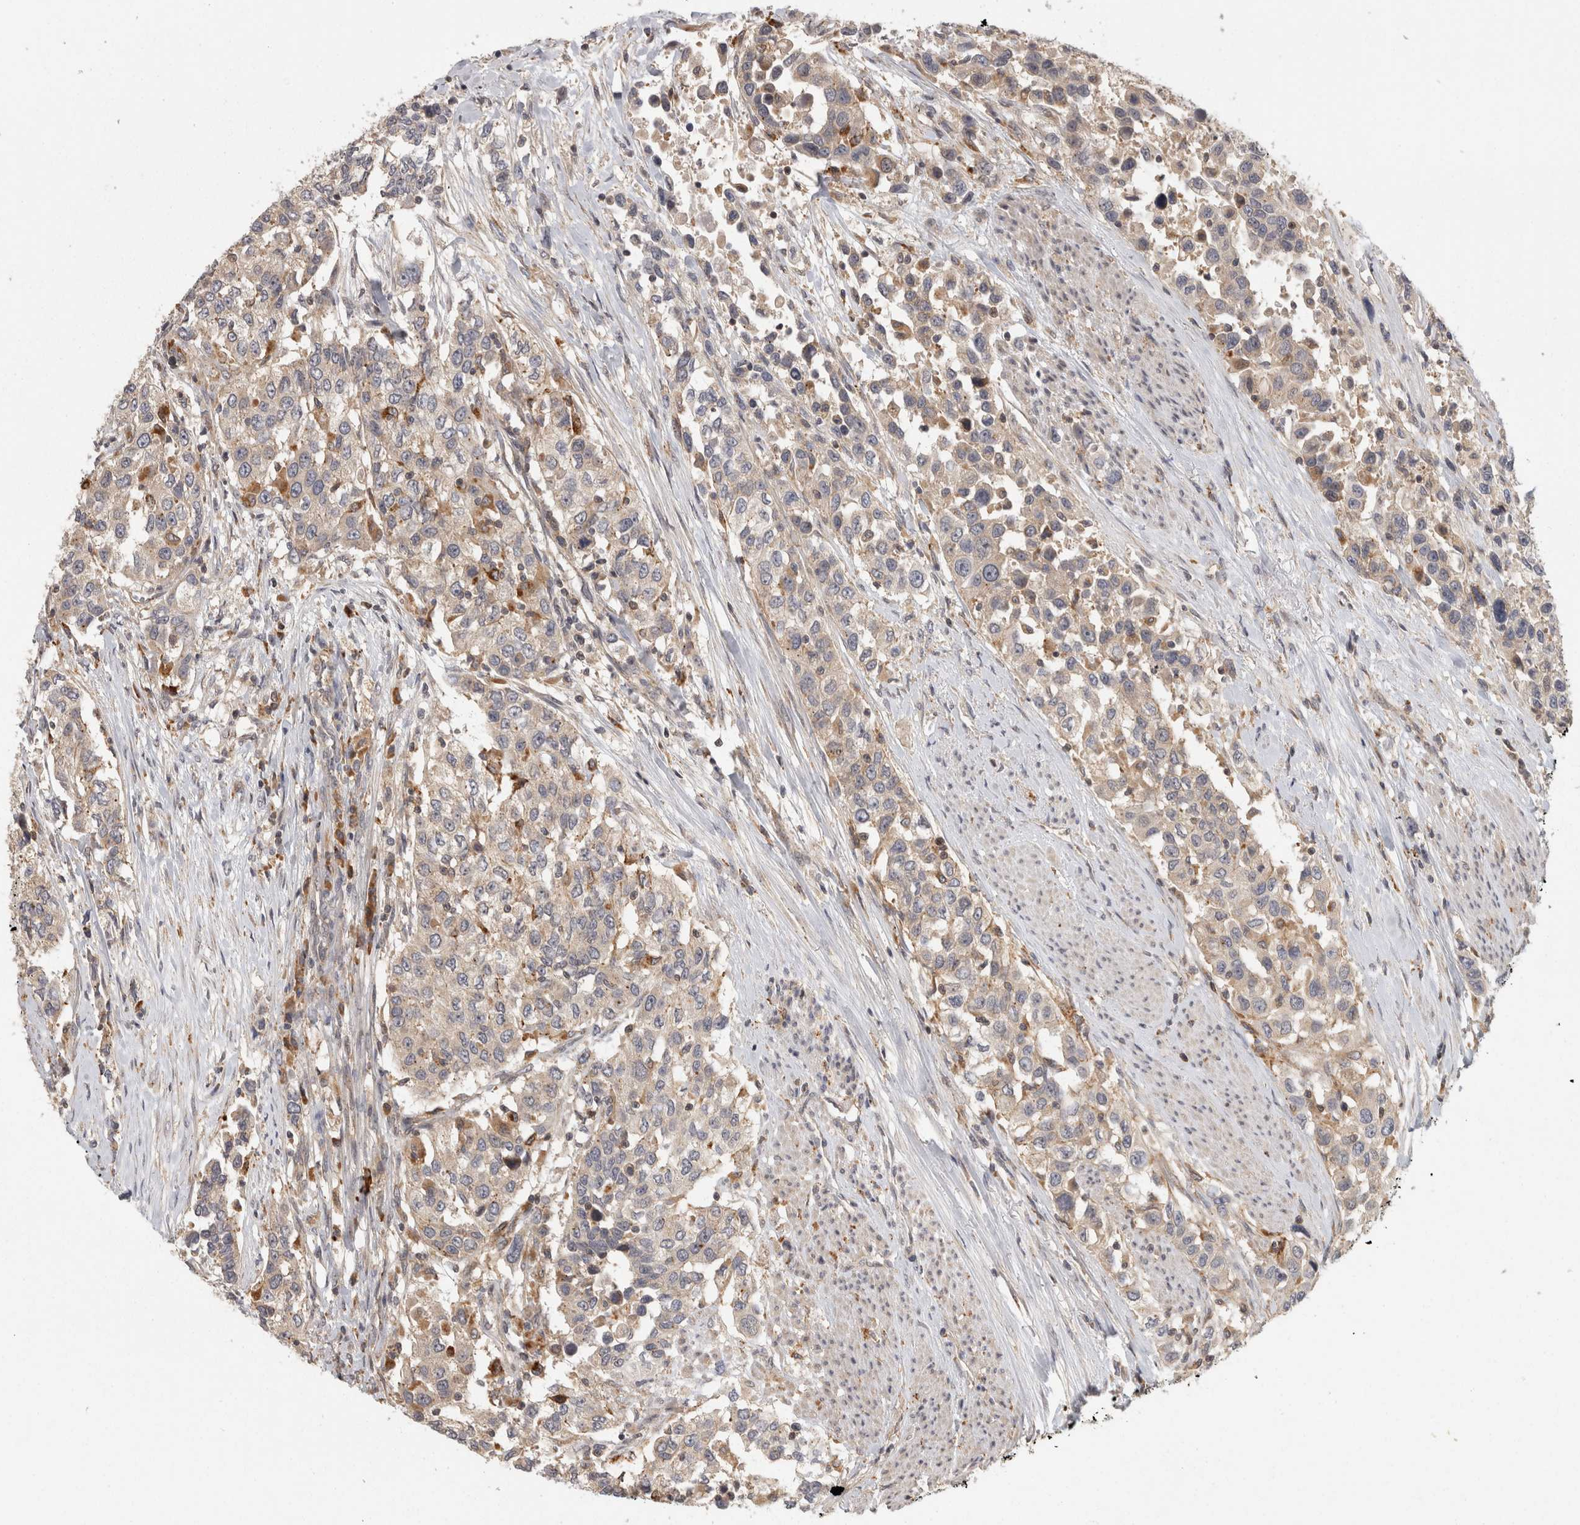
{"staining": {"intensity": "weak", "quantity": "<25%", "location": "cytoplasmic/membranous"}, "tissue": "urothelial cancer", "cell_type": "Tumor cells", "image_type": "cancer", "snomed": [{"axis": "morphology", "description": "Urothelial carcinoma, High grade"}, {"axis": "topography", "description": "Urinary bladder"}], "caption": "An image of human urothelial cancer is negative for staining in tumor cells. Nuclei are stained in blue.", "gene": "ACAT2", "patient": {"sex": "female", "age": 80}}